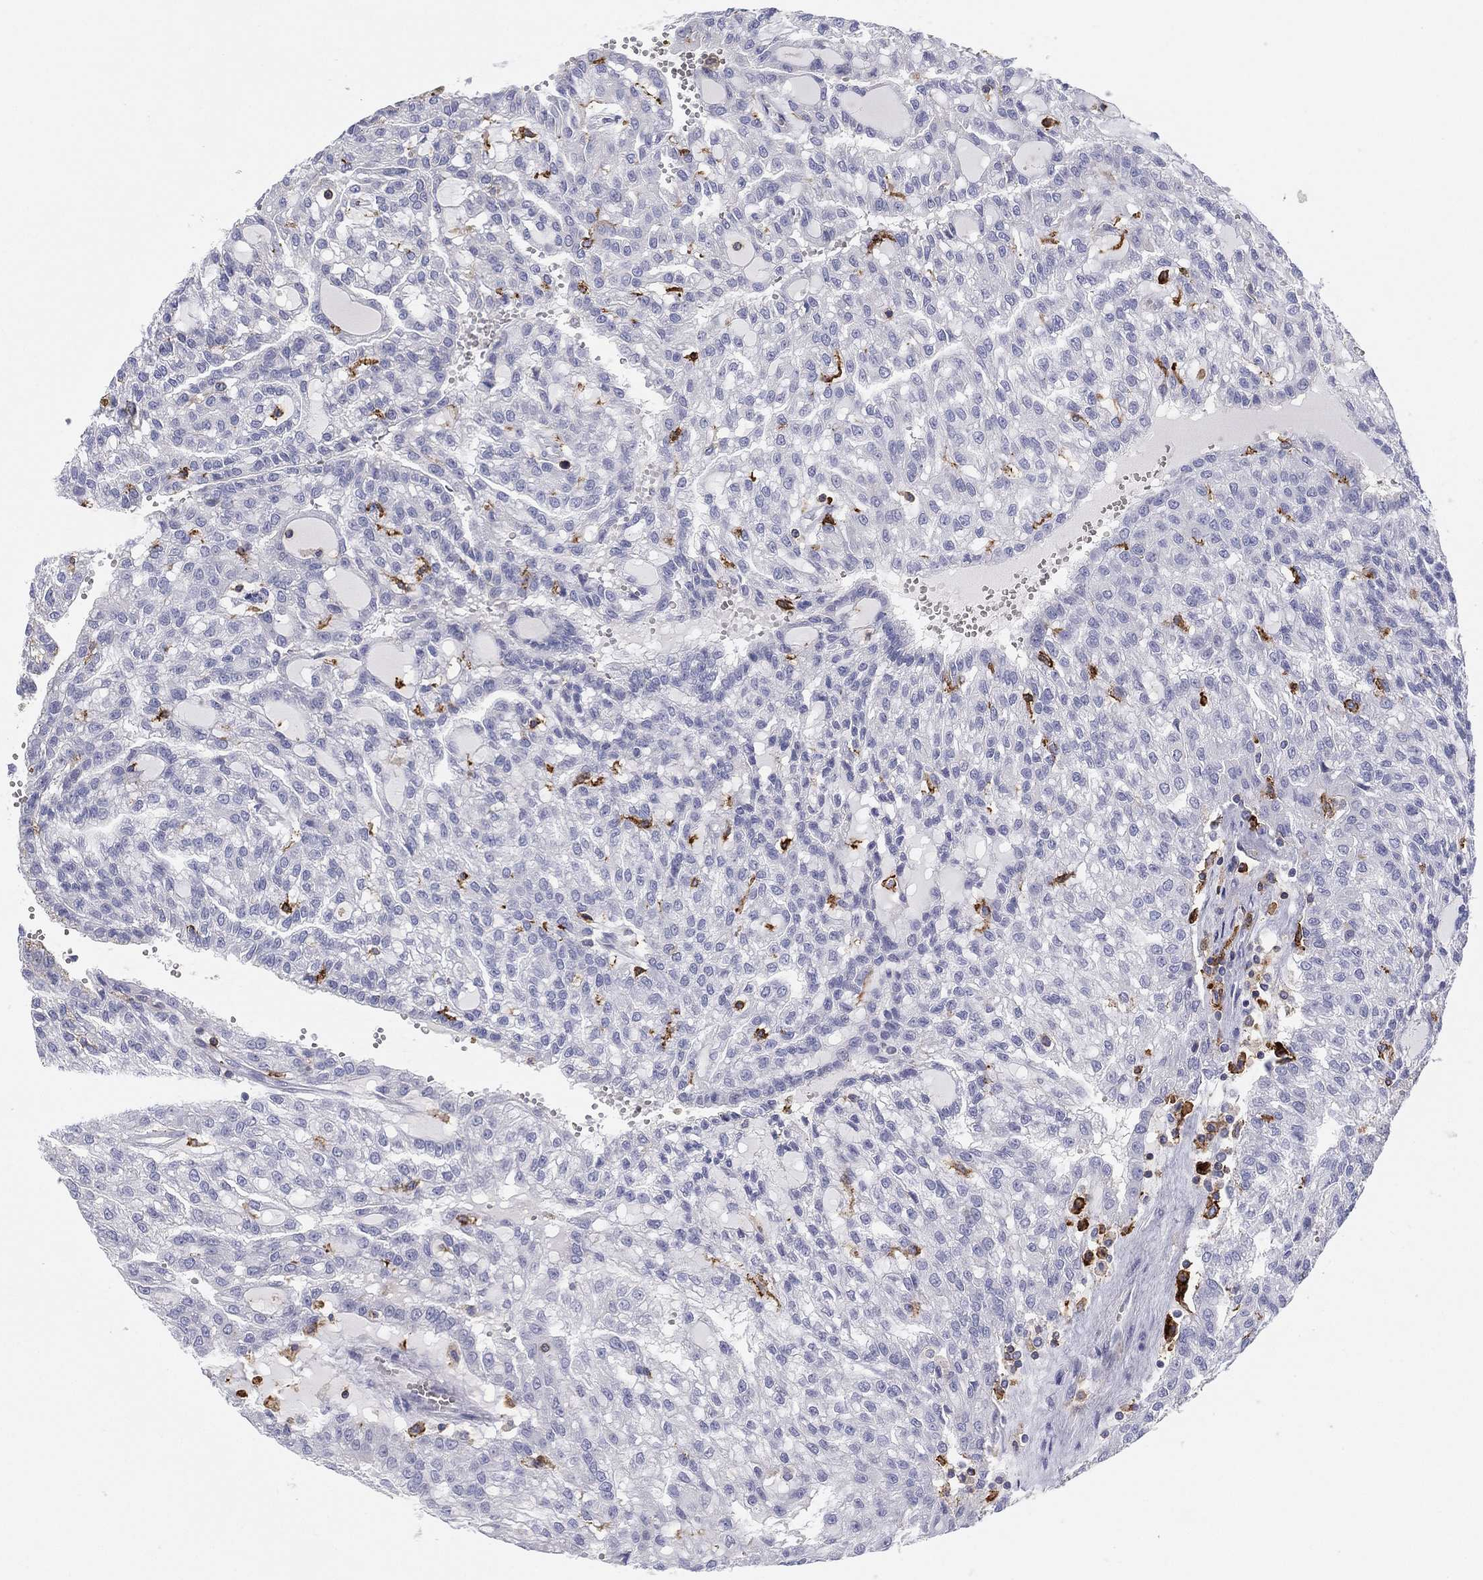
{"staining": {"intensity": "negative", "quantity": "none", "location": "none"}, "tissue": "renal cancer", "cell_type": "Tumor cells", "image_type": "cancer", "snomed": [{"axis": "morphology", "description": "Adenocarcinoma, NOS"}, {"axis": "topography", "description": "Kidney"}], "caption": "Renal adenocarcinoma was stained to show a protein in brown. There is no significant expression in tumor cells.", "gene": "SELPLG", "patient": {"sex": "male", "age": 63}}